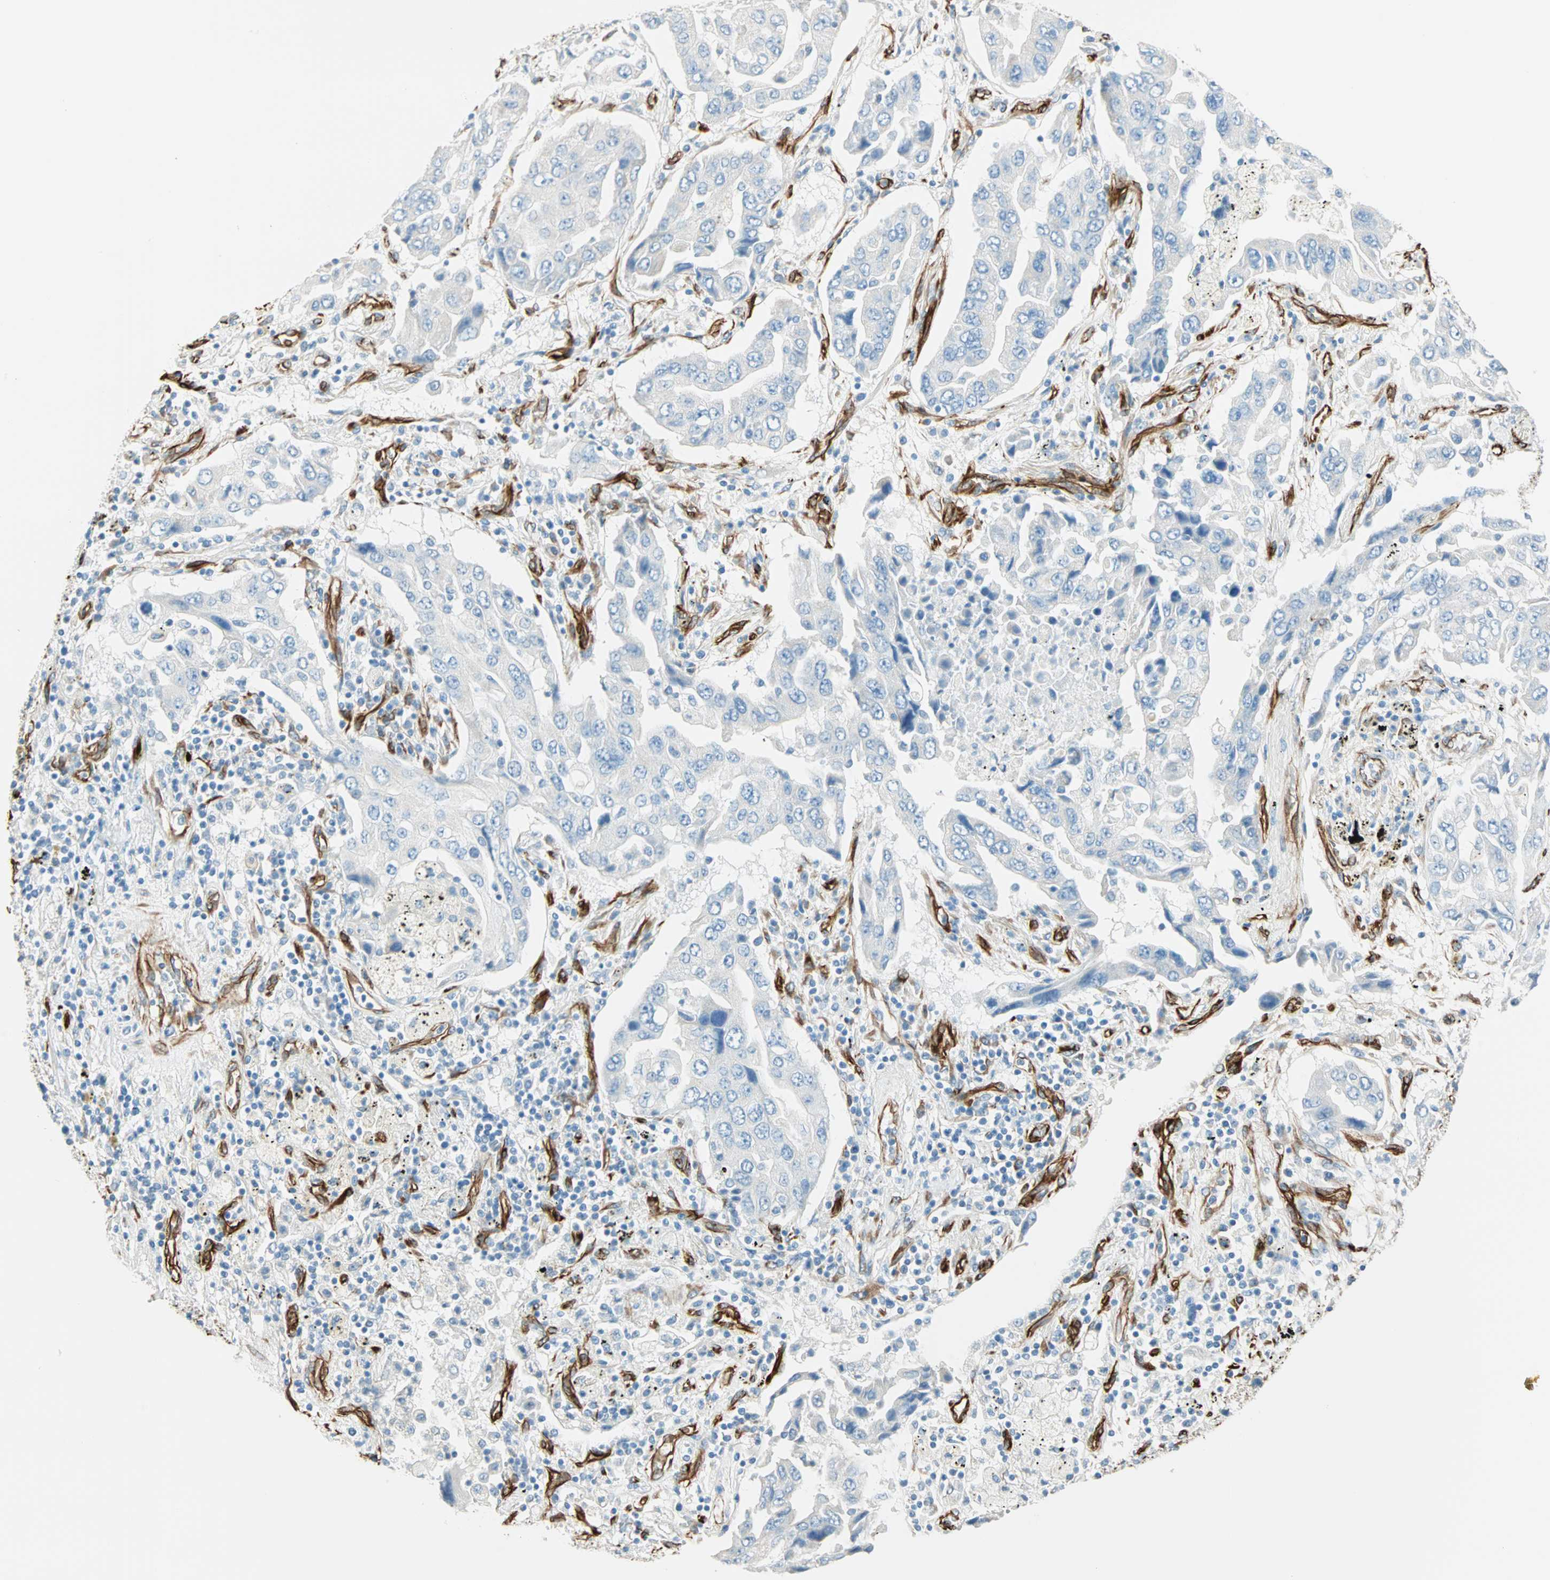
{"staining": {"intensity": "negative", "quantity": "none", "location": "none"}, "tissue": "lung cancer", "cell_type": "Tumor cells", "image_type": "cancer", "snomed": [{"axis": "morphology", "description": "Adenocarcinoma, NOS"}, {"axis": "topography", "description": "Lung"}], "caption": "Immunohistochemistry photomicrograph of neoplastic tissue: human lung cancer stained with DAB (3,3'-diaminobenzidine) demonstrates no significant protein positivity in tumor cells.", "gene": "NES", "patient": {"sex": "female", "age": 65}}